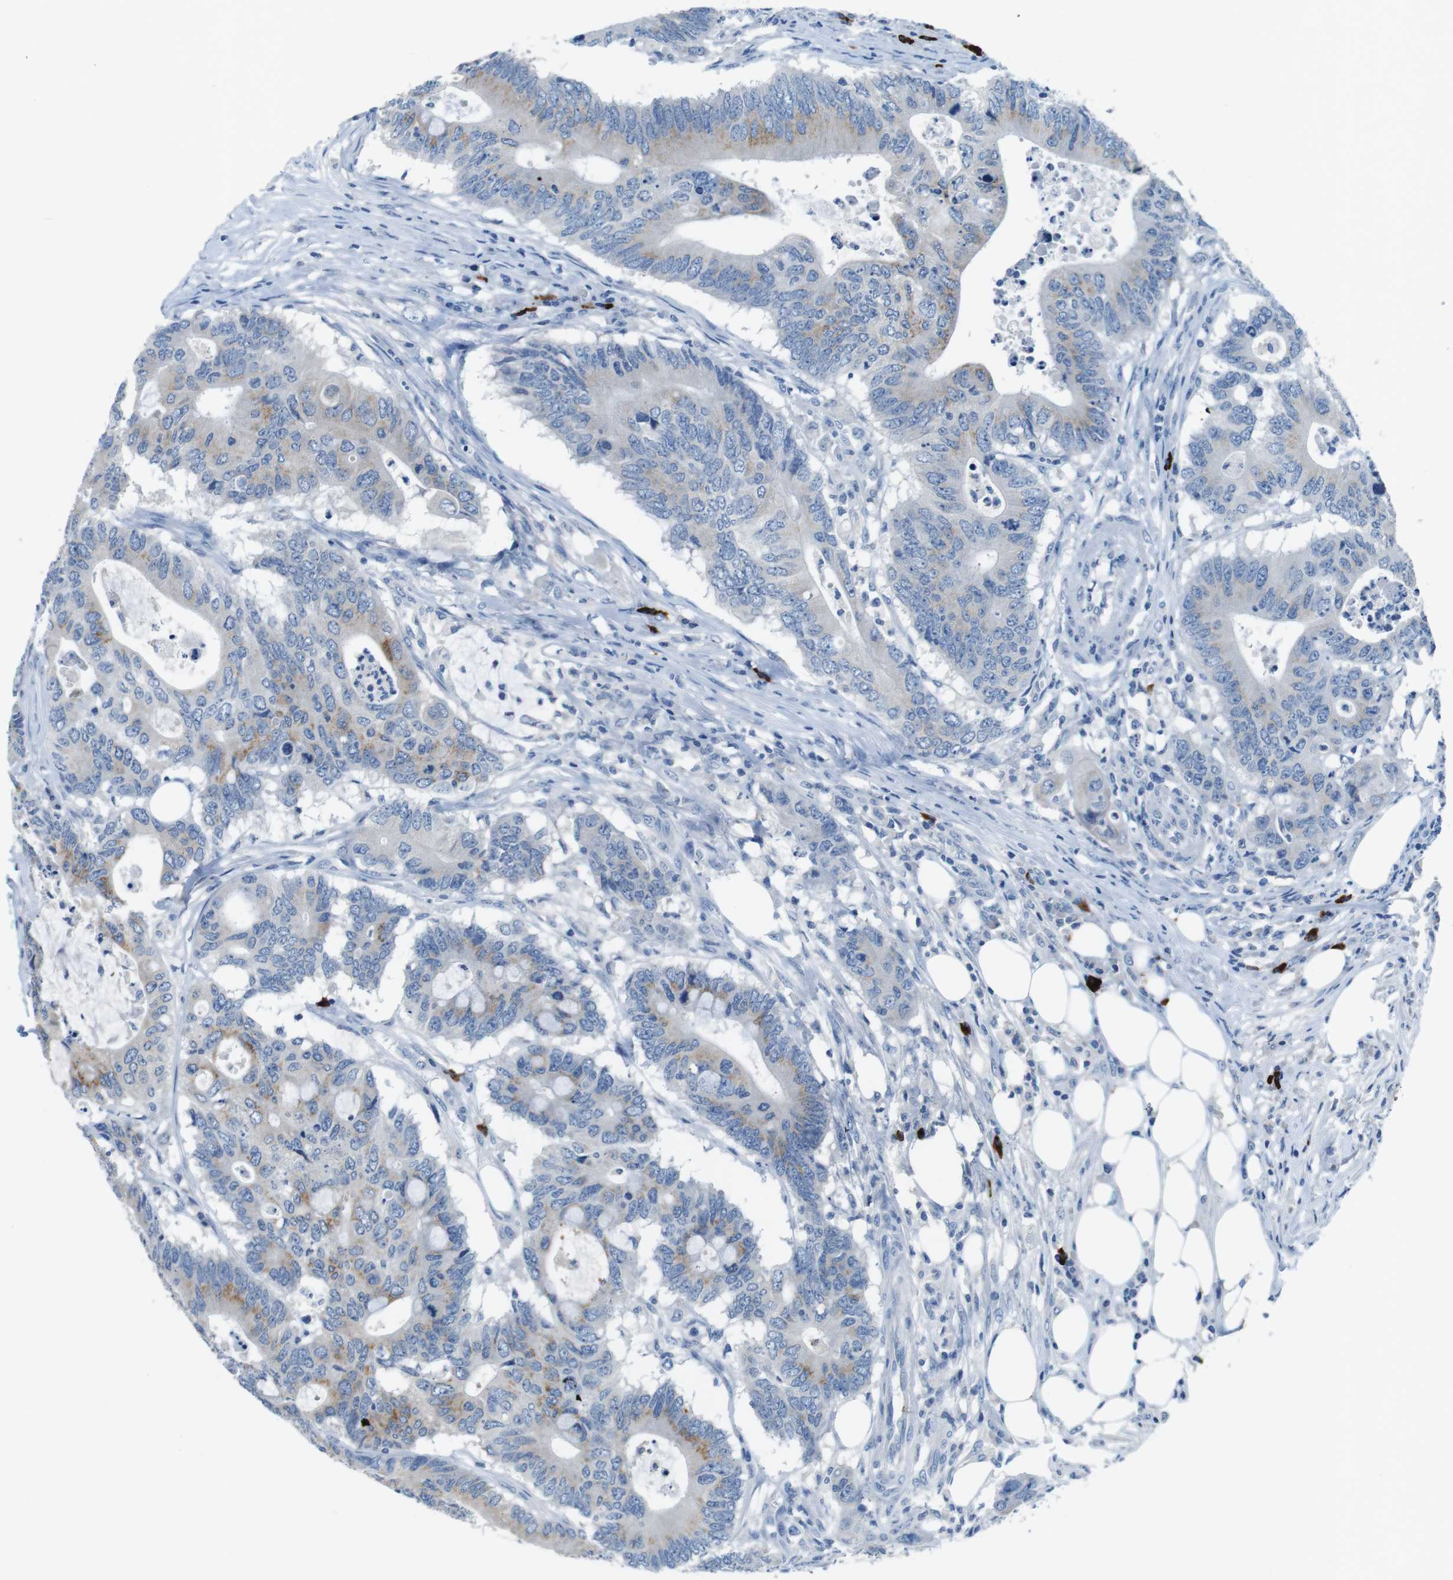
{"staining": {"intensity": "weak", "quantity": "<25%", "location": "cytoplasmic/membranous"}, "tissue": "colorectal cancer", "cell_type": "Tumor cells", "image_type": "cancer", "snomed": [{"axis": "morphology", "description": "Adenocarcinoma, NOS"}, {"axis": "topography", "description": "Colon"}], "caption": "Colorectal cancer stained for a protein using immunohistochemistry (IHC) displays no staining tumor cells.", "gene": "SLC35A3", "patient": {"sex": "male", "age": 71}}